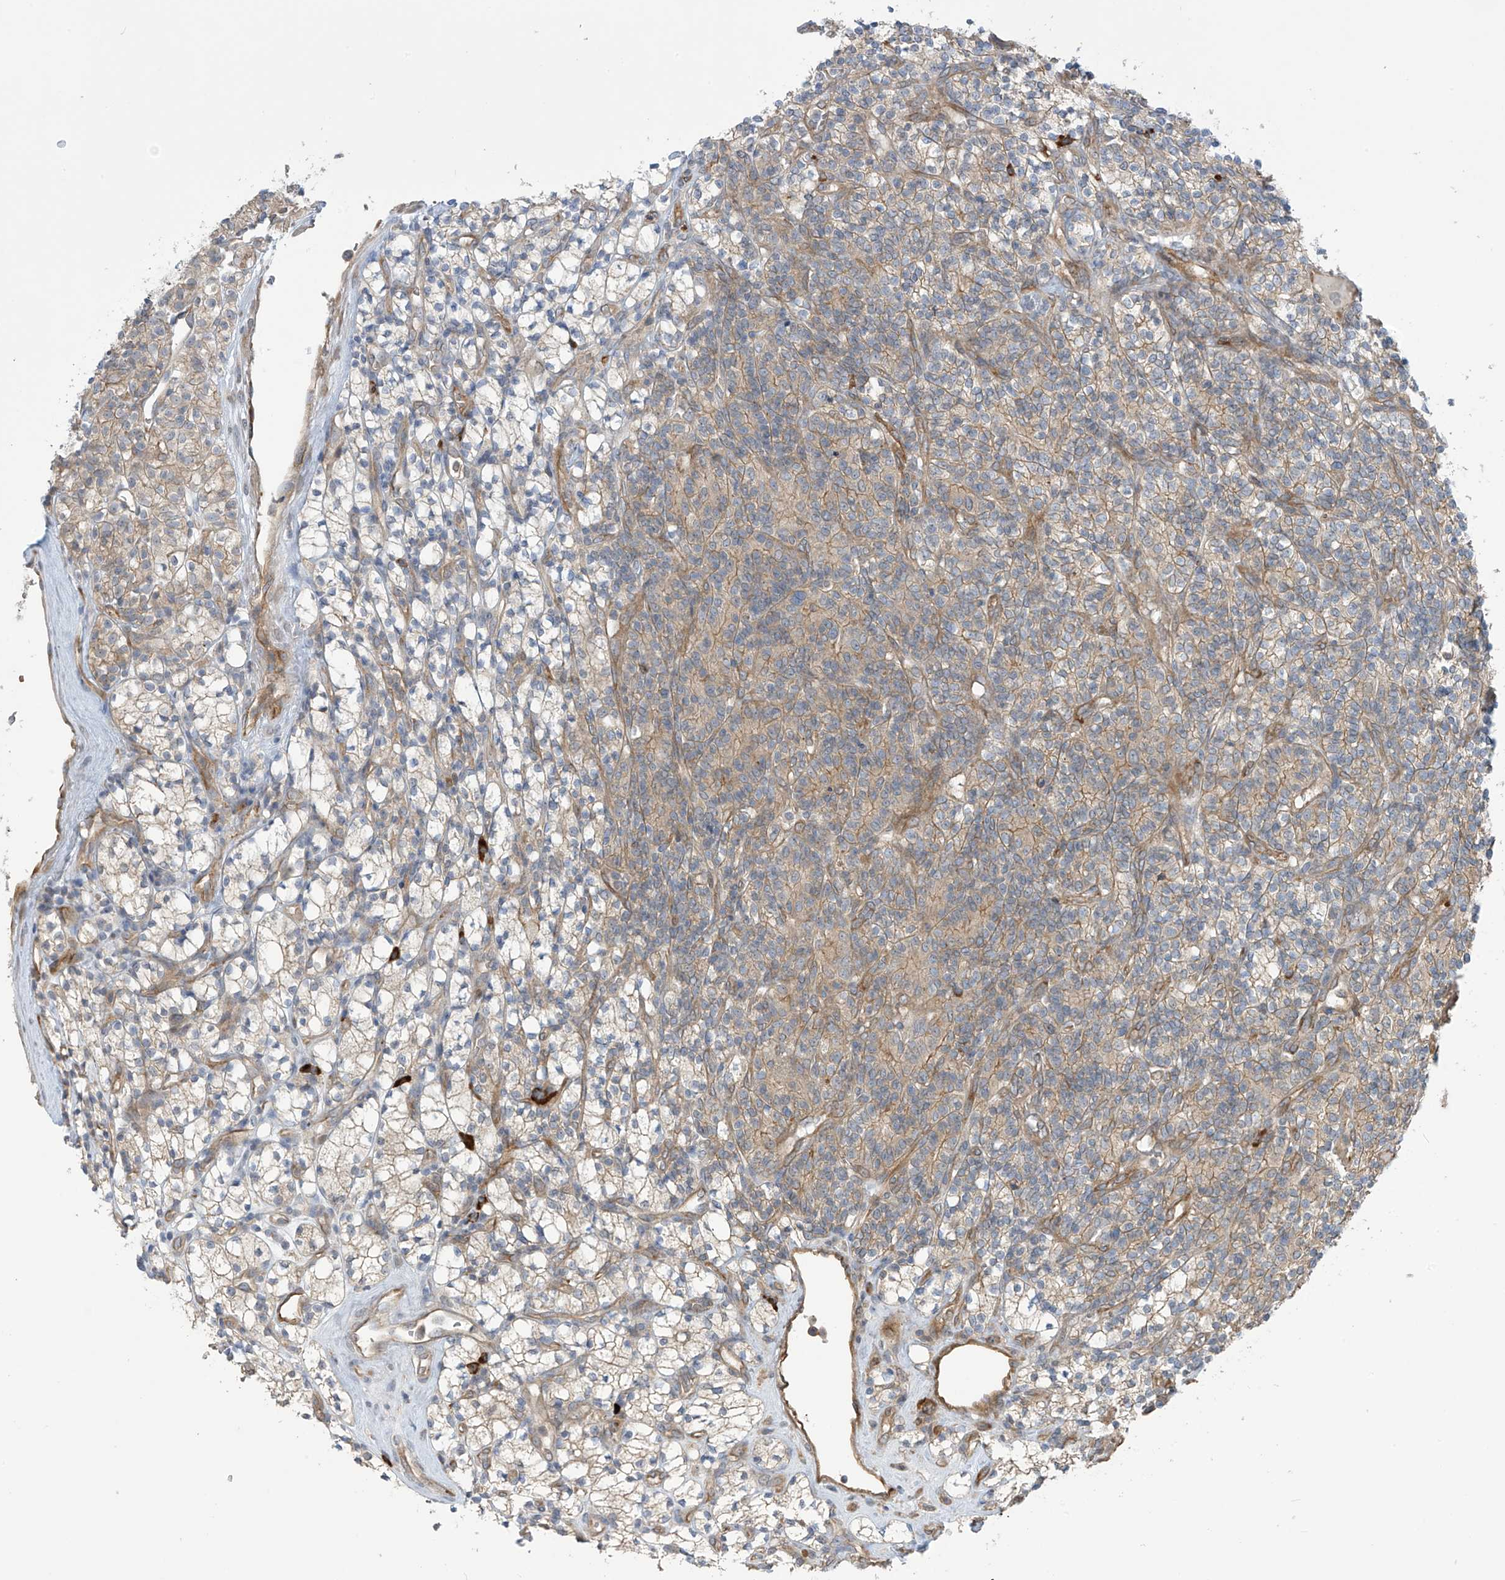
{"staining": {"intensity": "weak", "quantity": "<25%", "location": "cytoplasmic/membranous"}, "tissue": "renal cancer", "cell_type": "Tumor cells", "image_type": "cancer", "snomed": [{"axis": "morphology", "description": "Adenocarcinoma, NOS"}, {"axis": "topography", "description": "Kidney"}], "caption": "Tumor cells show no significant staining in renal adenocarcinoma.", "gene": "KIAA1522", "patient": {"sex": "male", "age": 77}}